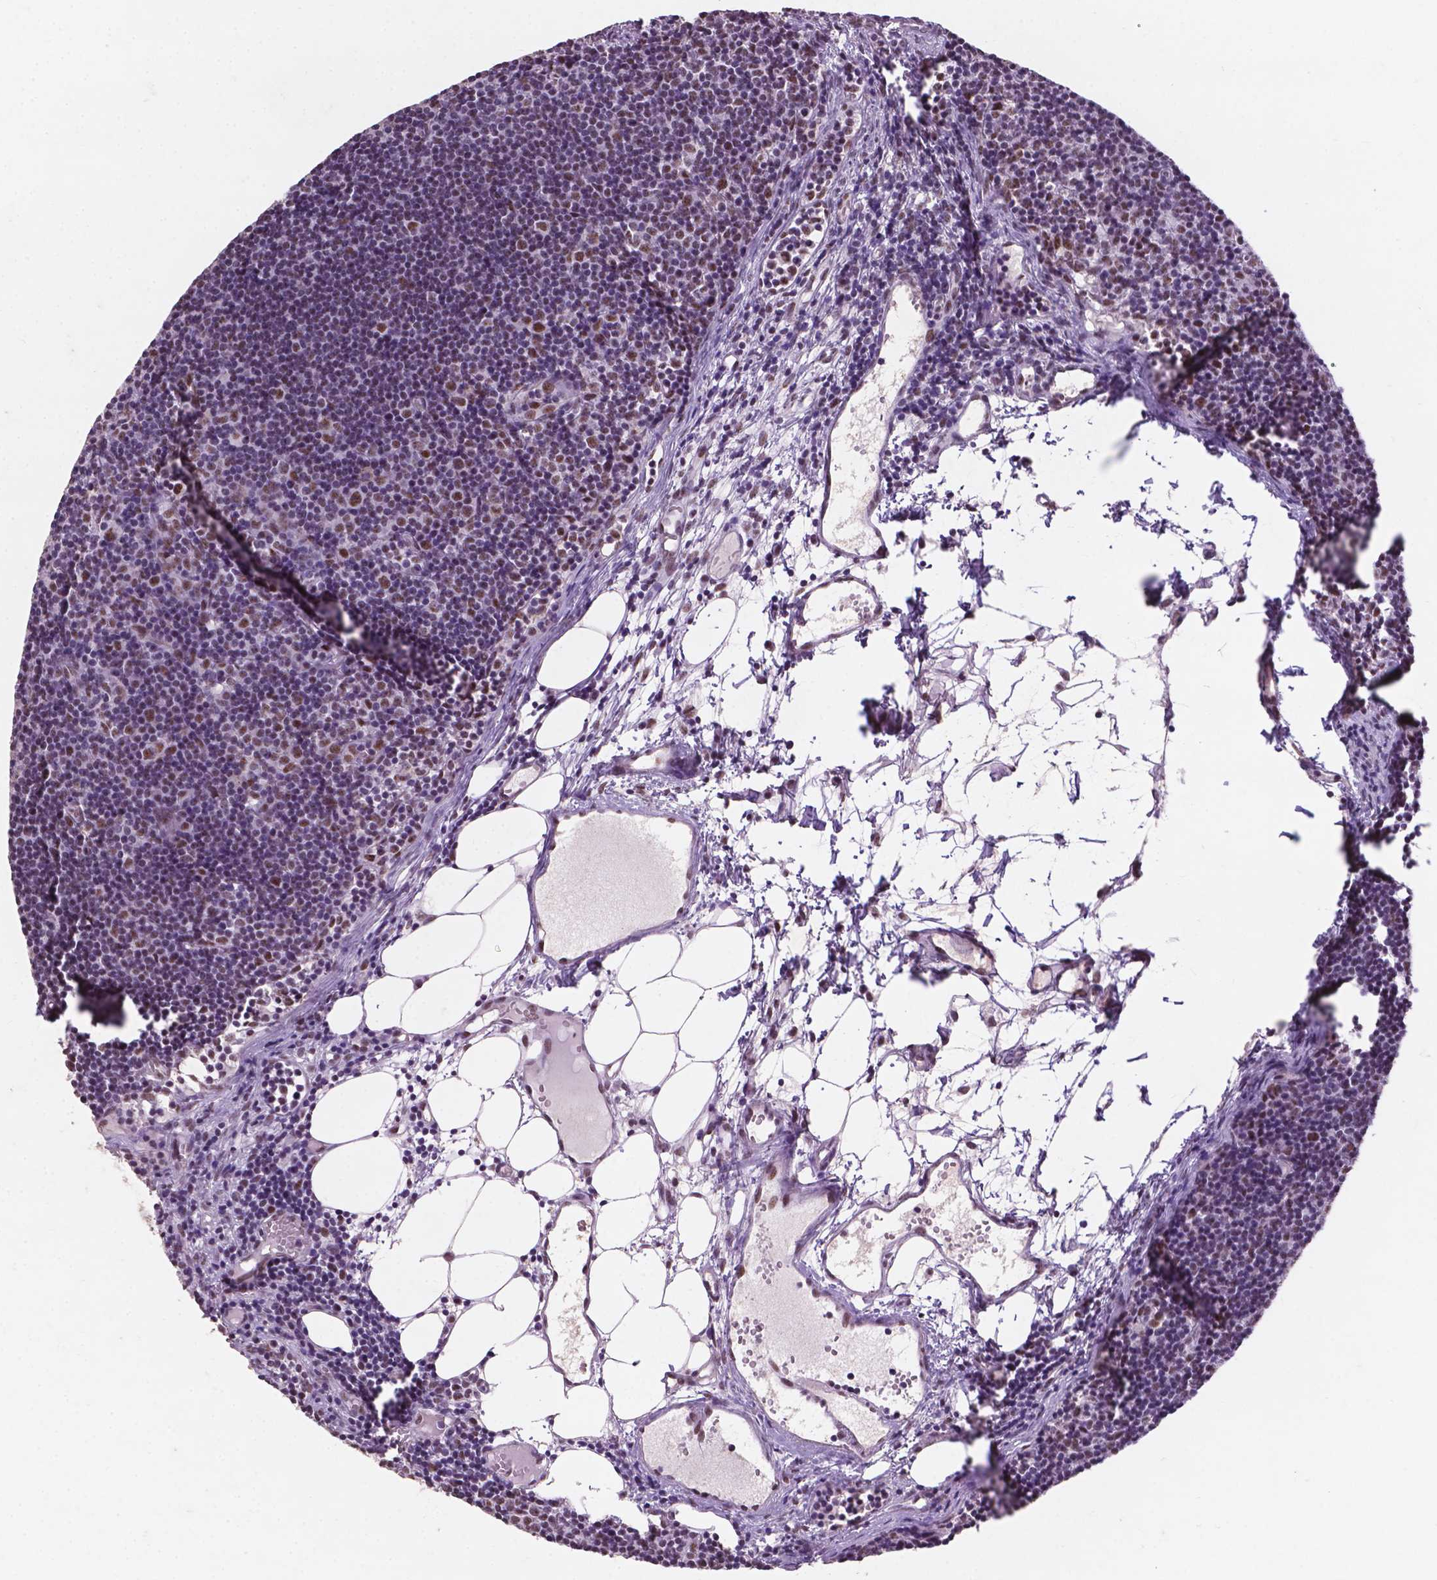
{"staining": {"intensity": "moderate", "quantity": "<25%", "location": "nuclear"}, "tissue": "lymph node", "cell_type": "Germinal center cells", "image_type": "normal", "snomed": [{"axis": "morphology", "description": "Normal tissue, NOS"}, {"axis": "topography", "description": "Lymph node"}], "caption": "Moderate nuclear staining for a protein is appreciated in about <25% of germinal center cells of normal lymph node using immunohistochemistry.", "gene": "COIL", "patient": {"sex": "female", "age": 41}}